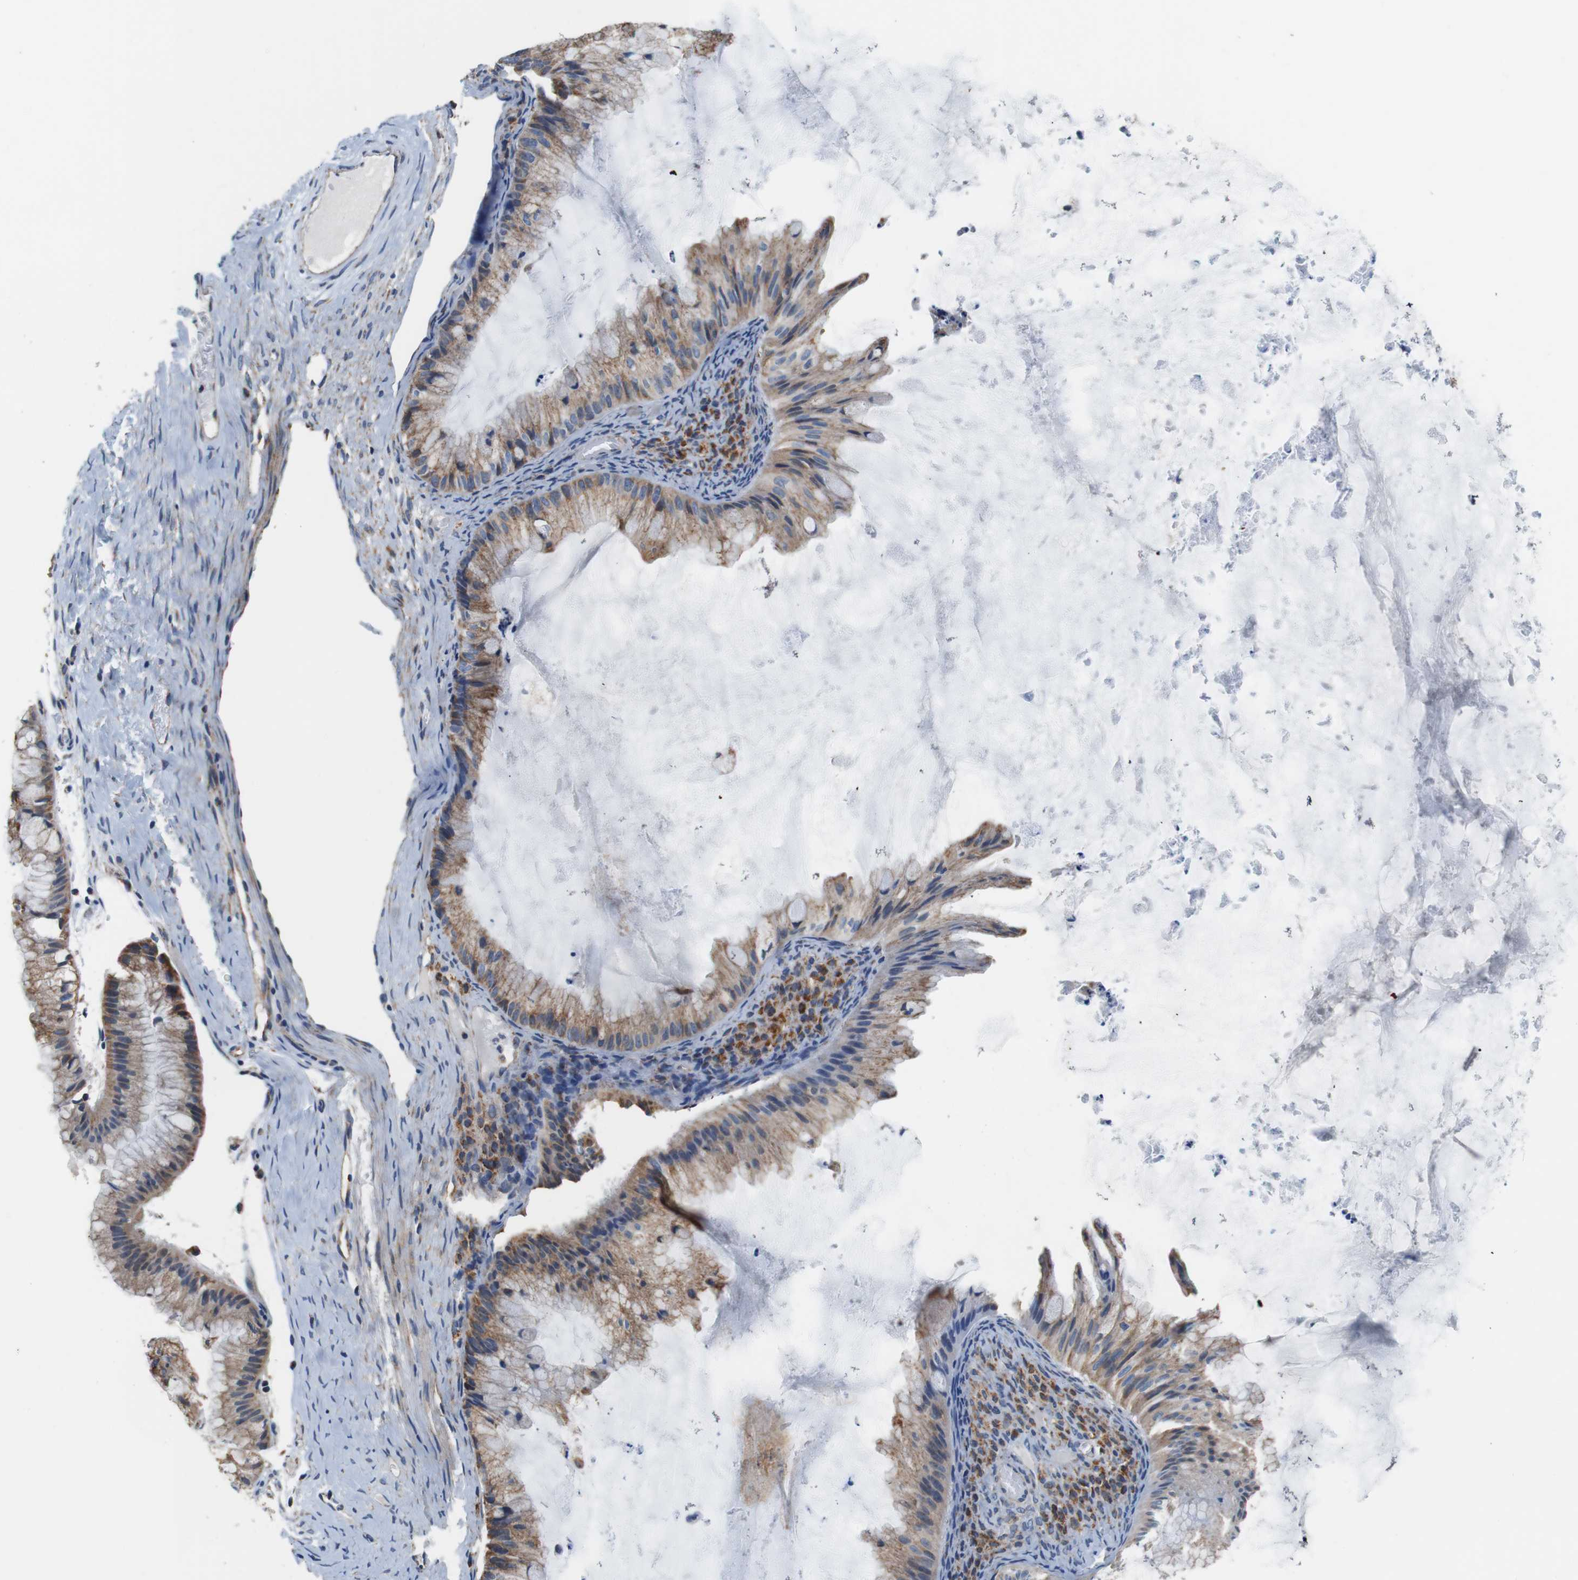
{"staining": {"intensity": "moderate", "quantity": ">75%", "location": "cytoplasmic/membranous"}, "tissue": "ovarian cancer", "cell_type": "Tumor cells", "image_type": "cancer", "snomed": [{"axis": "morphology", "description": "Cystadenocarcinoma, mucinous, NOS"}, {"axis": "topography", "description": "Ovary"}], "caption": "Immunohistochemical staining of human ovarian cancer displays medium levels of moderate cytoplasmic/membranous protein expression in approximately >75% of tumor cells.", "gene": "LRP4", "patient": {"sex": "female", "age": 61}}